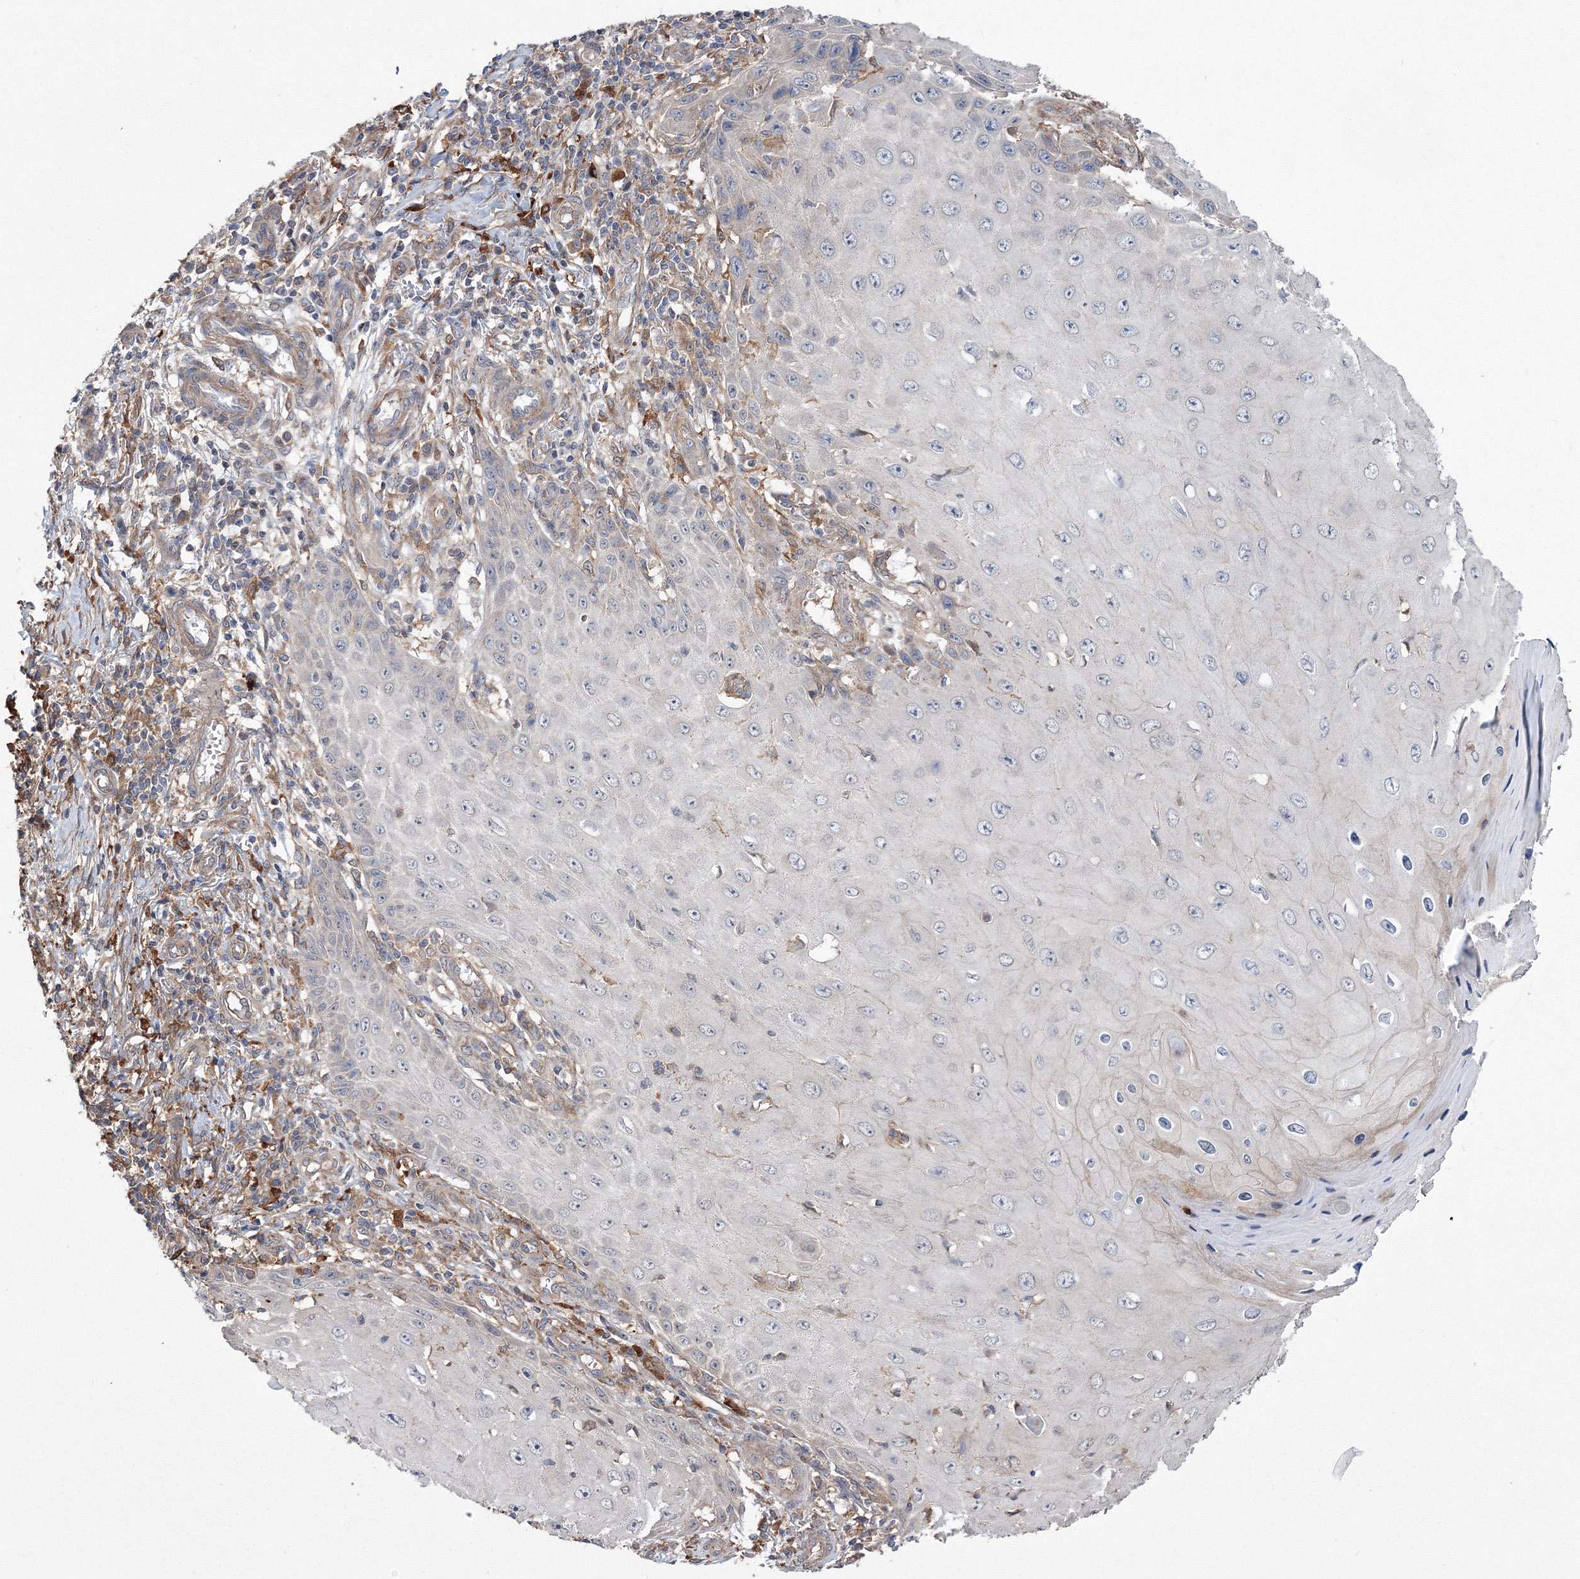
{"staining": {"intensity": "negative", "quantity": "none", "location": "none"}, "tissue": "skin cancer", "cell_type": "Tumor cells", "image_type": "cancer", "snomed": [{"axis": "morphology", "description": "Squamous cell carcinoma, NOS"}, {"axis": "topography", "description": "Skin"}], "caption": "IHC image of neoplastic tissue: squamous cell carcinoma (skin) stained with DAB shows no significant protein positivity in tumor cells.", "gene": "RANBP3L", "patient": {"sex": "female", "age": 73}}